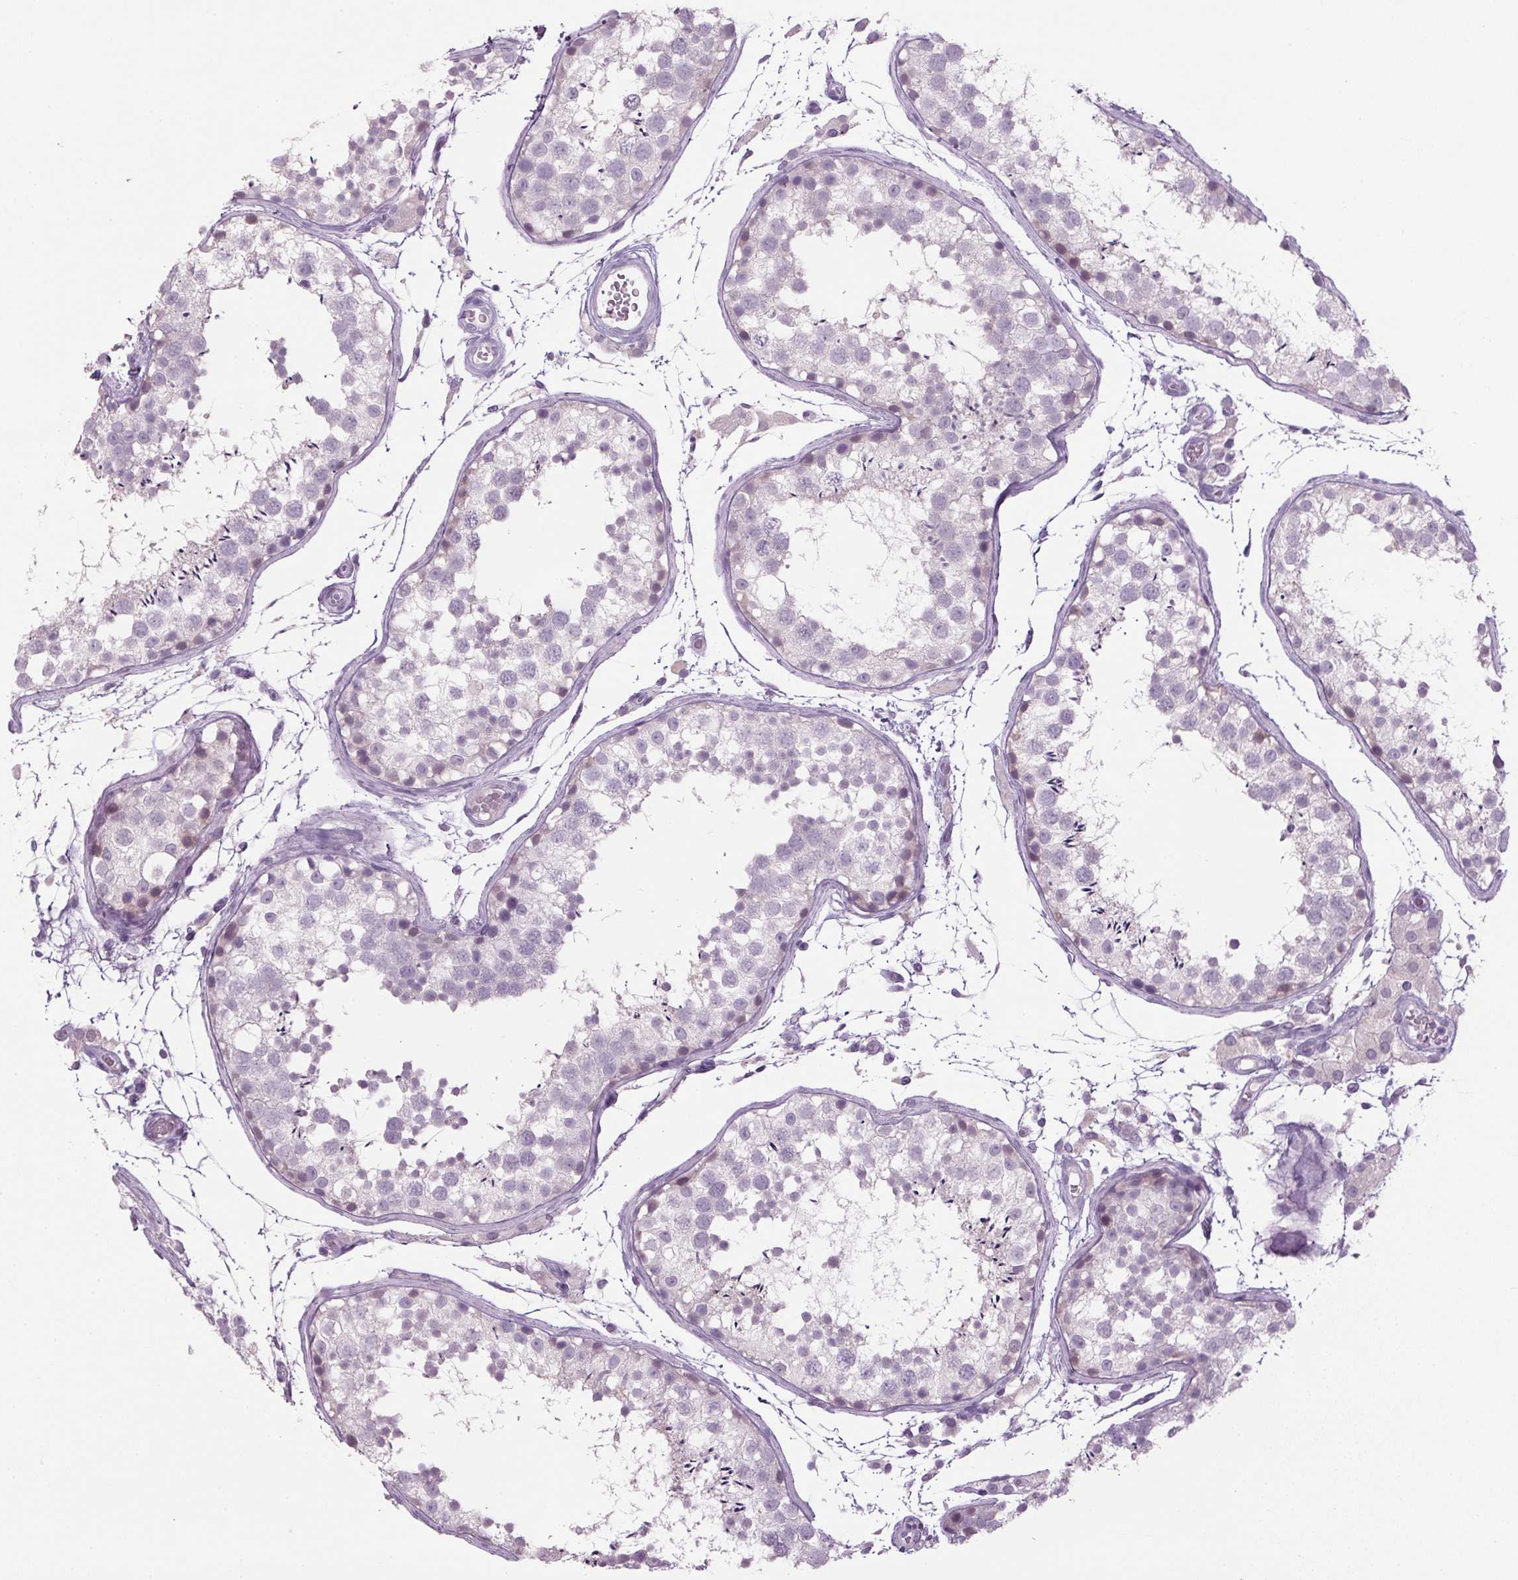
{"staining": {"intensity": "weak", "quantity": "<25%", "location": "cytoplasmic/membranous"}, "tissue": "testis", "cell_type": "Cells in seminiferous ducts", "image_type": "normal", "snomed": [{"axis": "morphology", "description": "Normal tissue, NOS"}, {"axis": "topography", "description": "Testis"}], "caption": "Protein analysis of normal testis shows no significant positivity in cells in seminiferous ducts.", "gene": "PPP1R1A", "patient": {"sex": "male", "age": 29}}